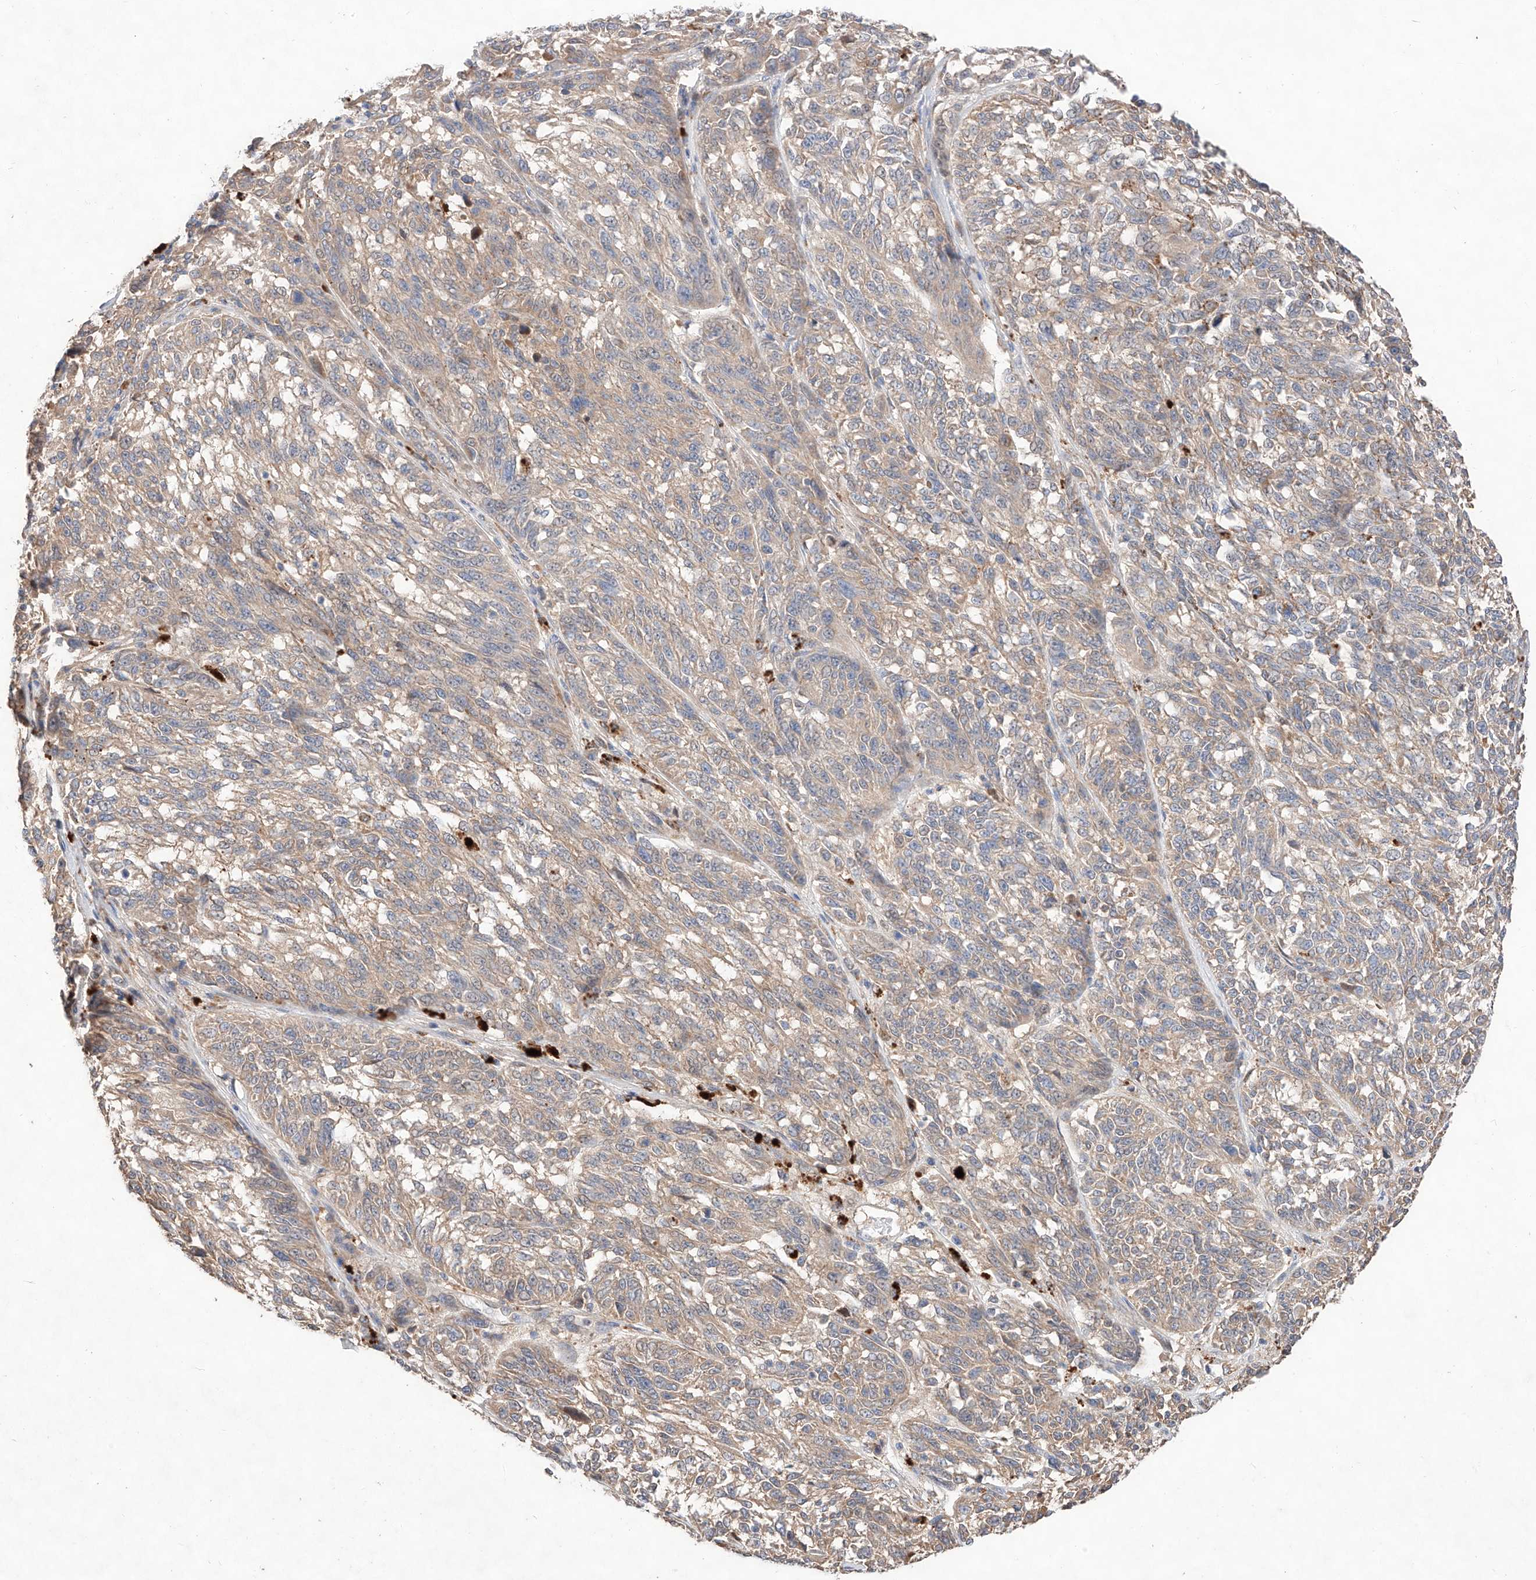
{"staining": {"intensity": "weak", "quantity": "25%-75%", "location": "cytoplasmic/membranous"}, "tissue": "melanoma", "cell_type": "Tumor cells", "image_type": "cancer", "snomed": [{"axis": "morphology", "description": "Malignant melanoma, NOS"}, {"axis": "topography", "description": "Skin"}], "caption": "Melanoma stained with immunohistochemistry displays weak cytoplasmic/membranous staining in approximately 25%-75% of tumor cells. The staining was performed using DAB, with brown indicating positive protein expression. Nuclei are stained blue with hematoxylin.", "gene": "C6orf62", "patient": {"sex": "male", "age": 53}}